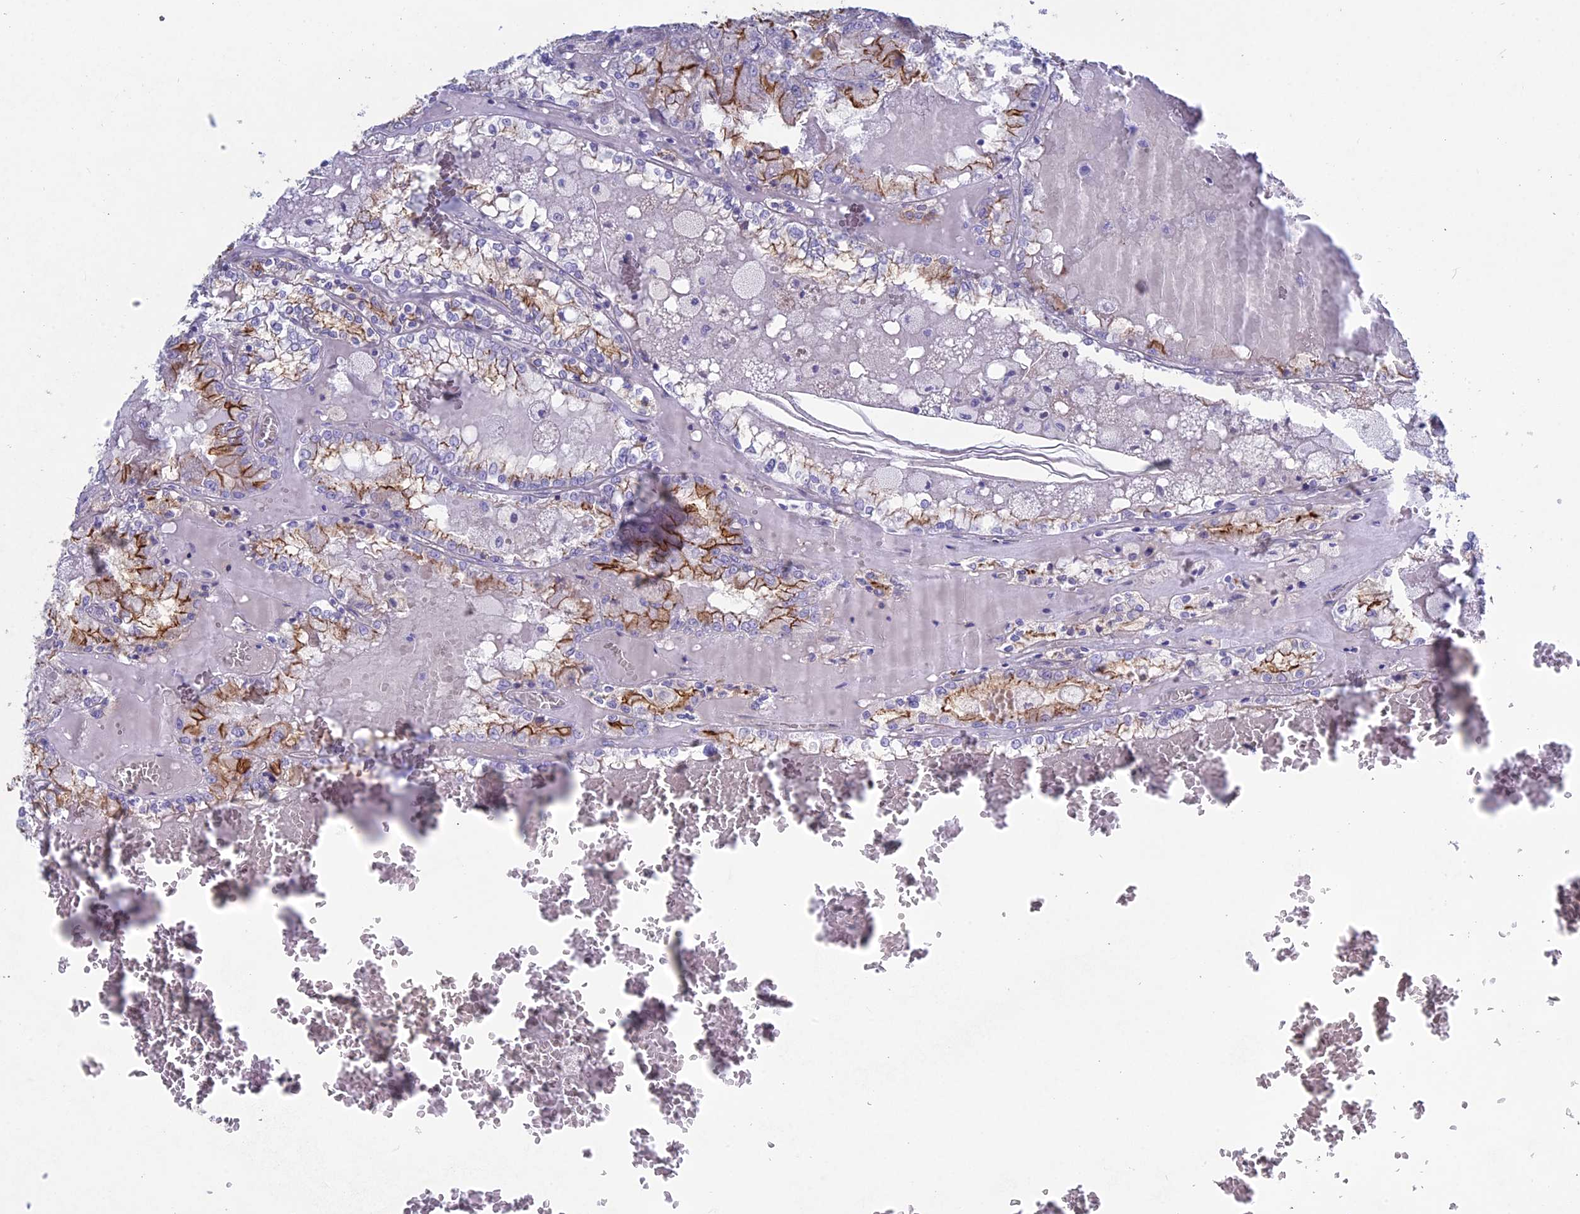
{"staining": {"intensity": "moderate", "quantity": "25%-75%", "location": "cytoplasmic/membranous"}, "tissue": "renal cancer", "cell_type": "Tumor cells", "image_type": "cancer", "snomed": [{"axis": "morphology", "description": "Adenocarcinoma, NOS"}, {"axis": "topography", "description": "Kidney"}], "caption": "This is an image of immunohistochemistry (IHC) staining of renal adenocarcinoma, which shows moderate staining in the cytoplasmic/membranous of tumor cells.", "gene": "MYO5B", "patient": {"sex": "female", "age": 56}}